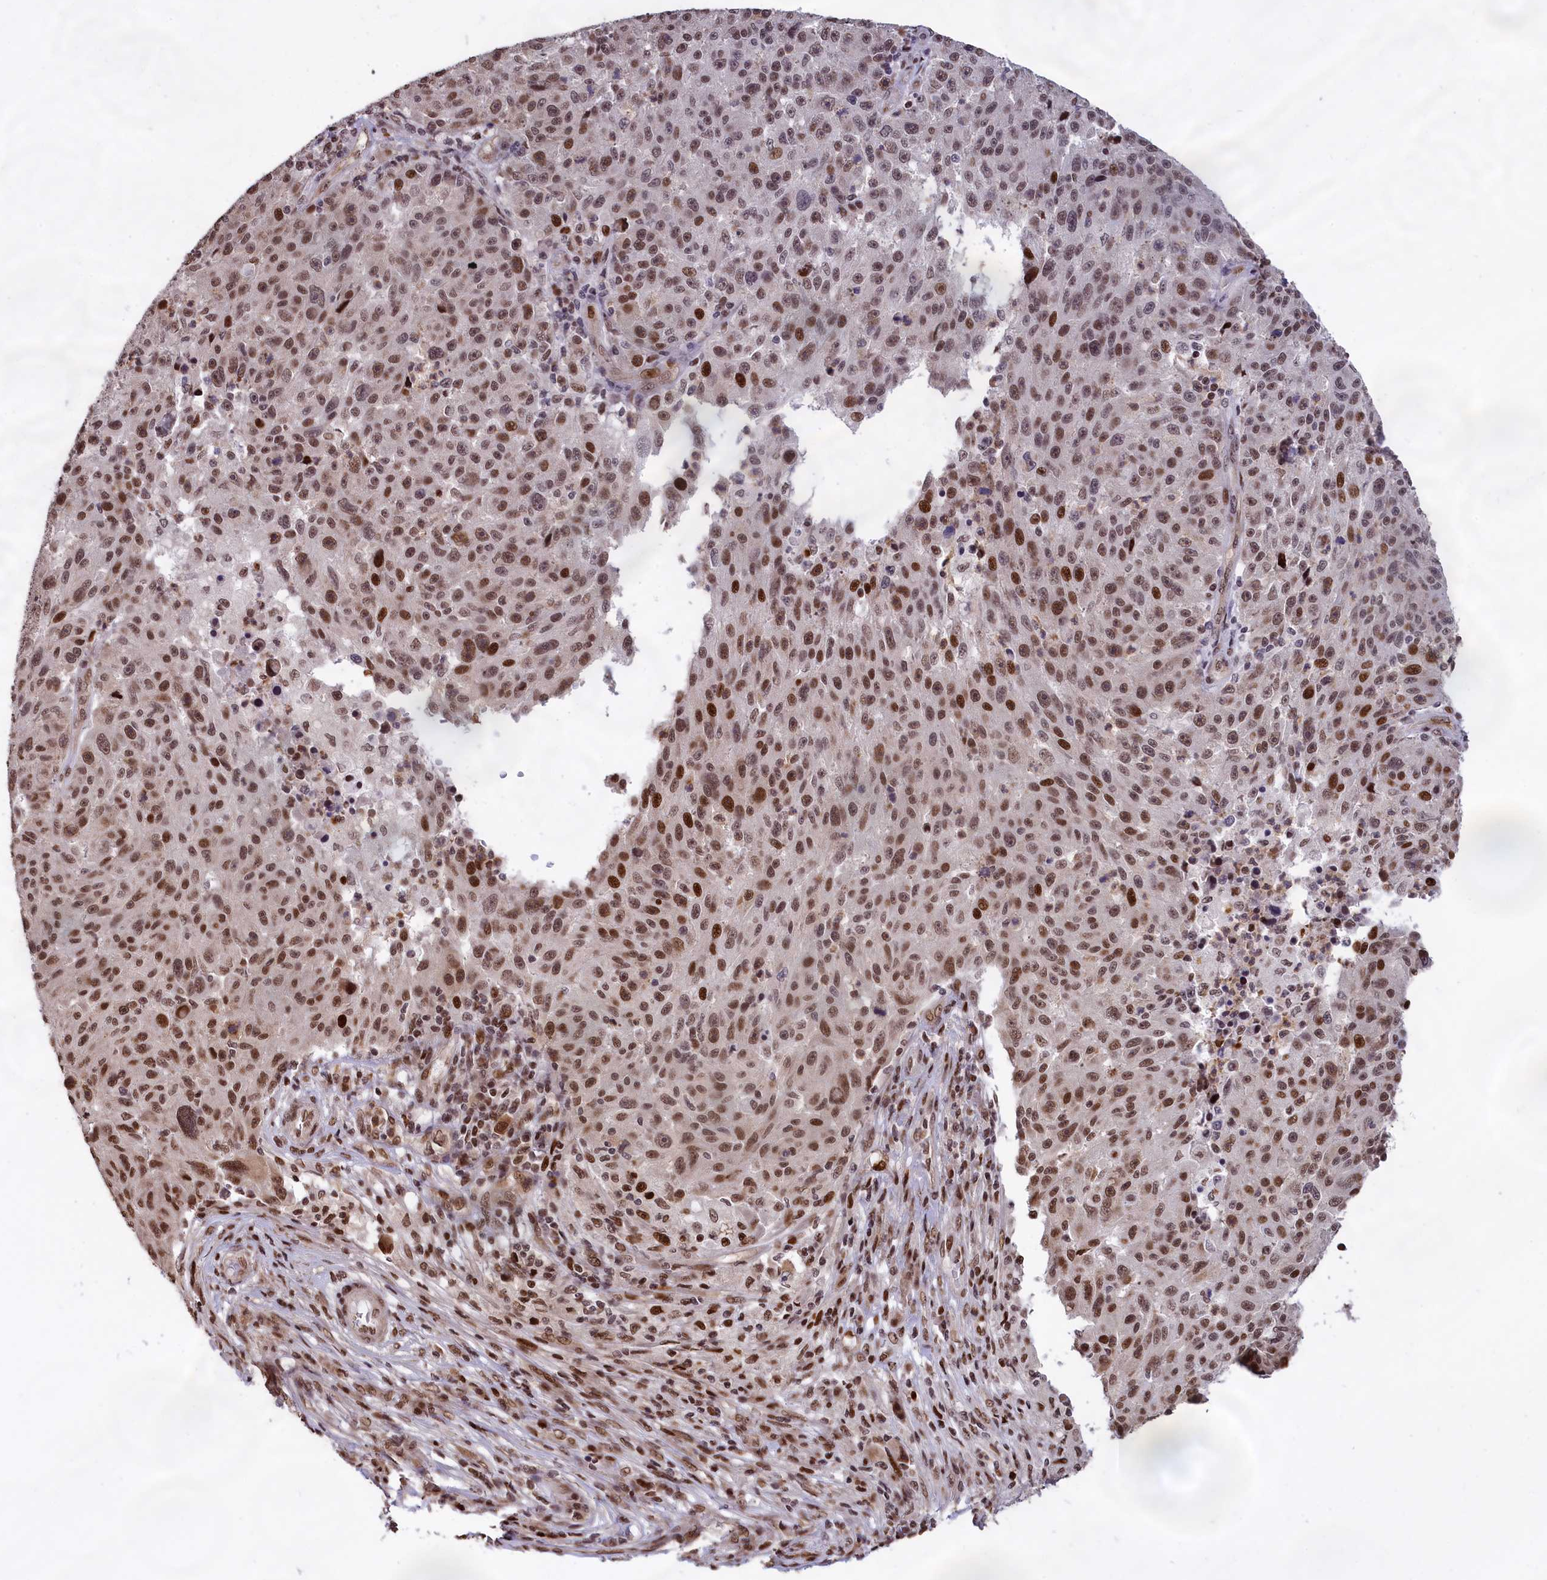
{"staining": {"intensity": "moderate", "quantity": ">75%", "location": "nuclear"}, "tissue": "melanoma", "cell_type": "Tumor cells", "image_type": "cancer", "snomed": [{"axis": "morphology", "description": "Malignant melanoma, NOS"}, {"axis": "topography", "description": "Skin"}], "caption": "A micrograph of melanoma stained for a protein reveals moderate nuclear brown staining in tumor cells. (DAB IHC, brown staining for protein, blue staining for nuclei).", "gene": "RELB", "patient": {"sex": "male", "age": 53}}